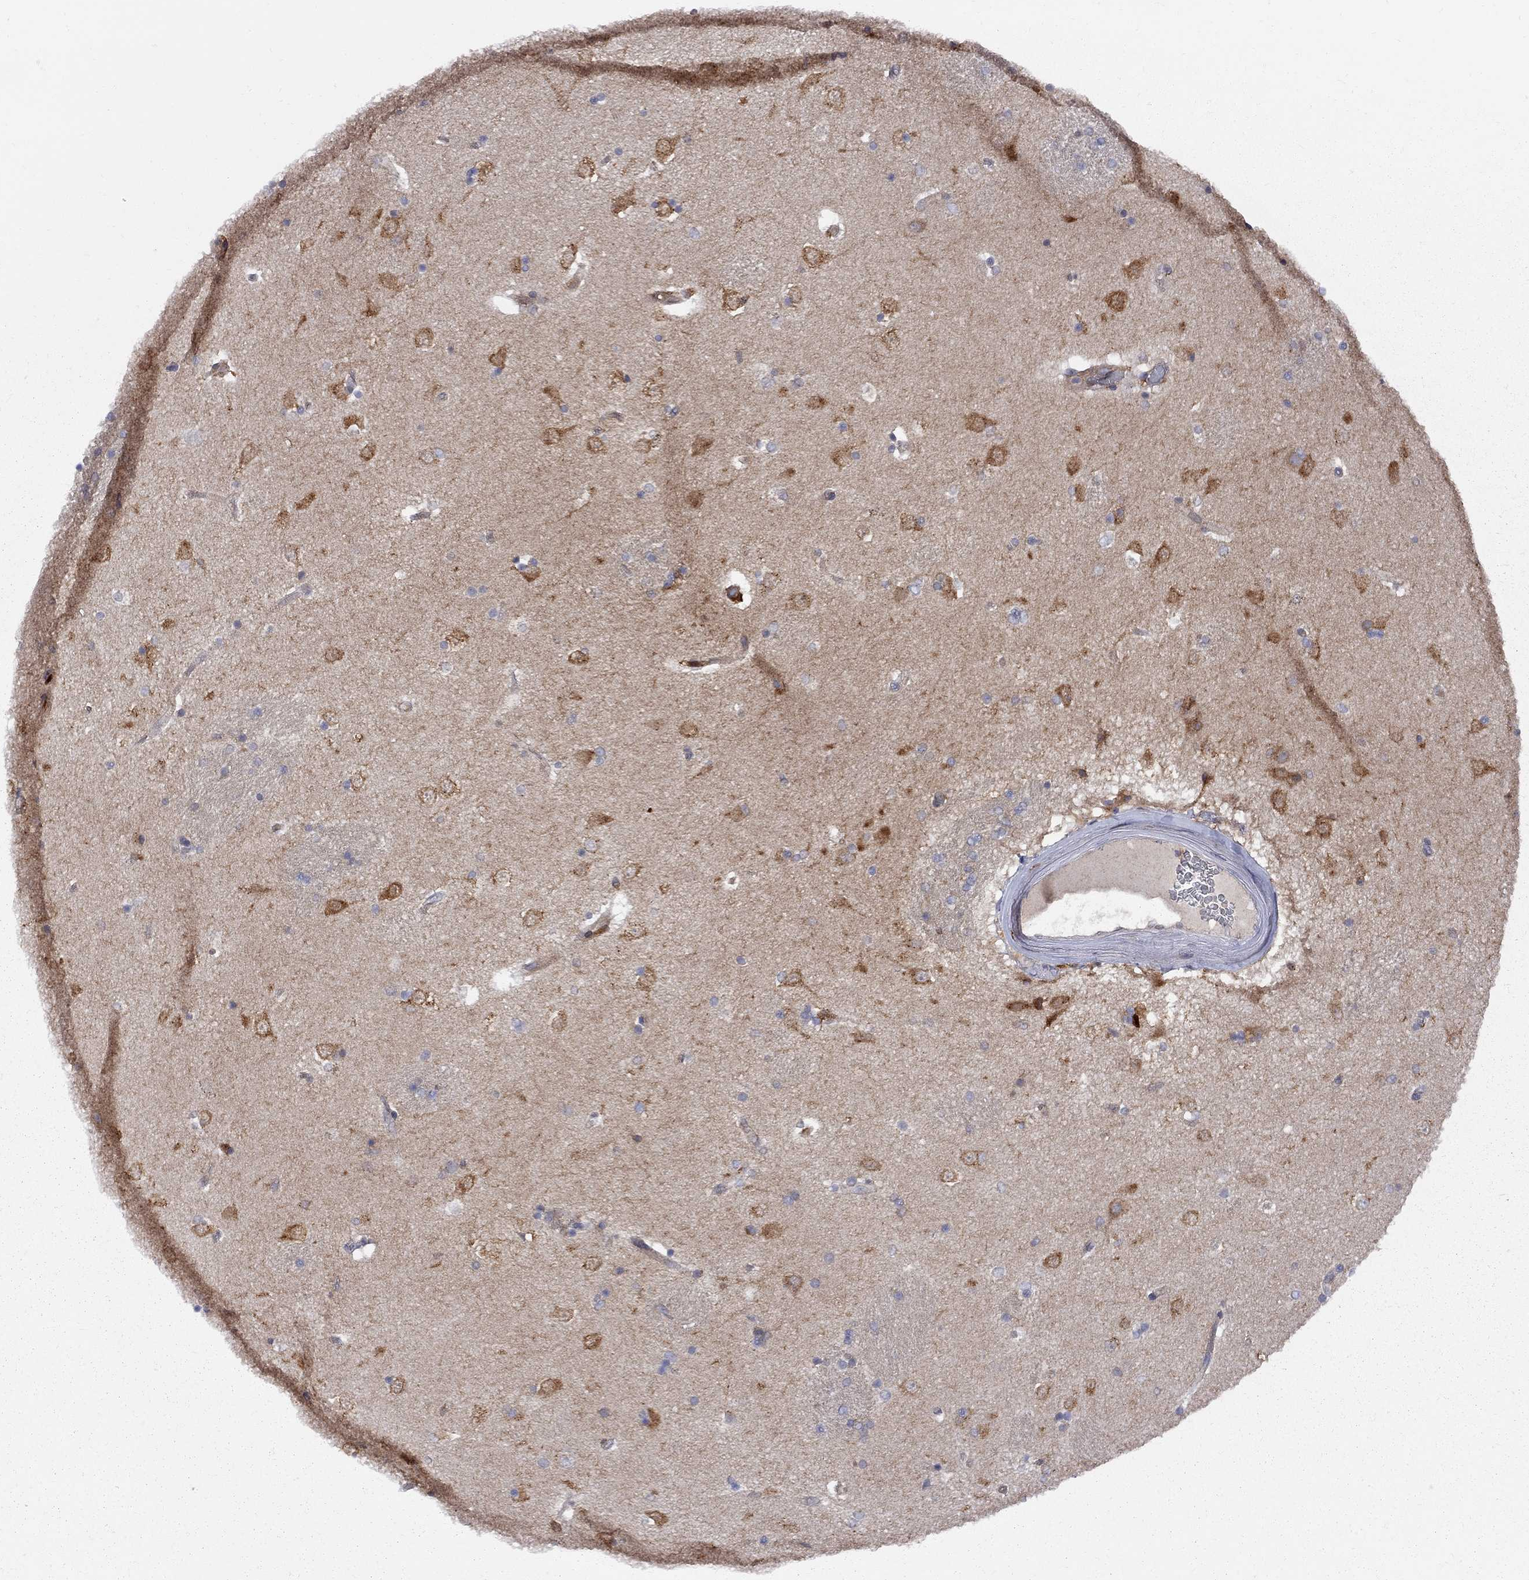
{"staining": {"intensity": "negative", "quantity": "none", "location": "none"}, "tissue": "caudate", "cell_type": "Glial cells", "image_type": "normal", "snomed": [{"axis": "morphology", "description": "Normal tissue, NOS"}, {"axis": "topography", "description": "Lateral ventricle wall"}], "caption": "The micrograph displays no staining of glial cells in benign caudate.", "gene": "MTHFR", "patient": {"sex": "male", "age": 51}}